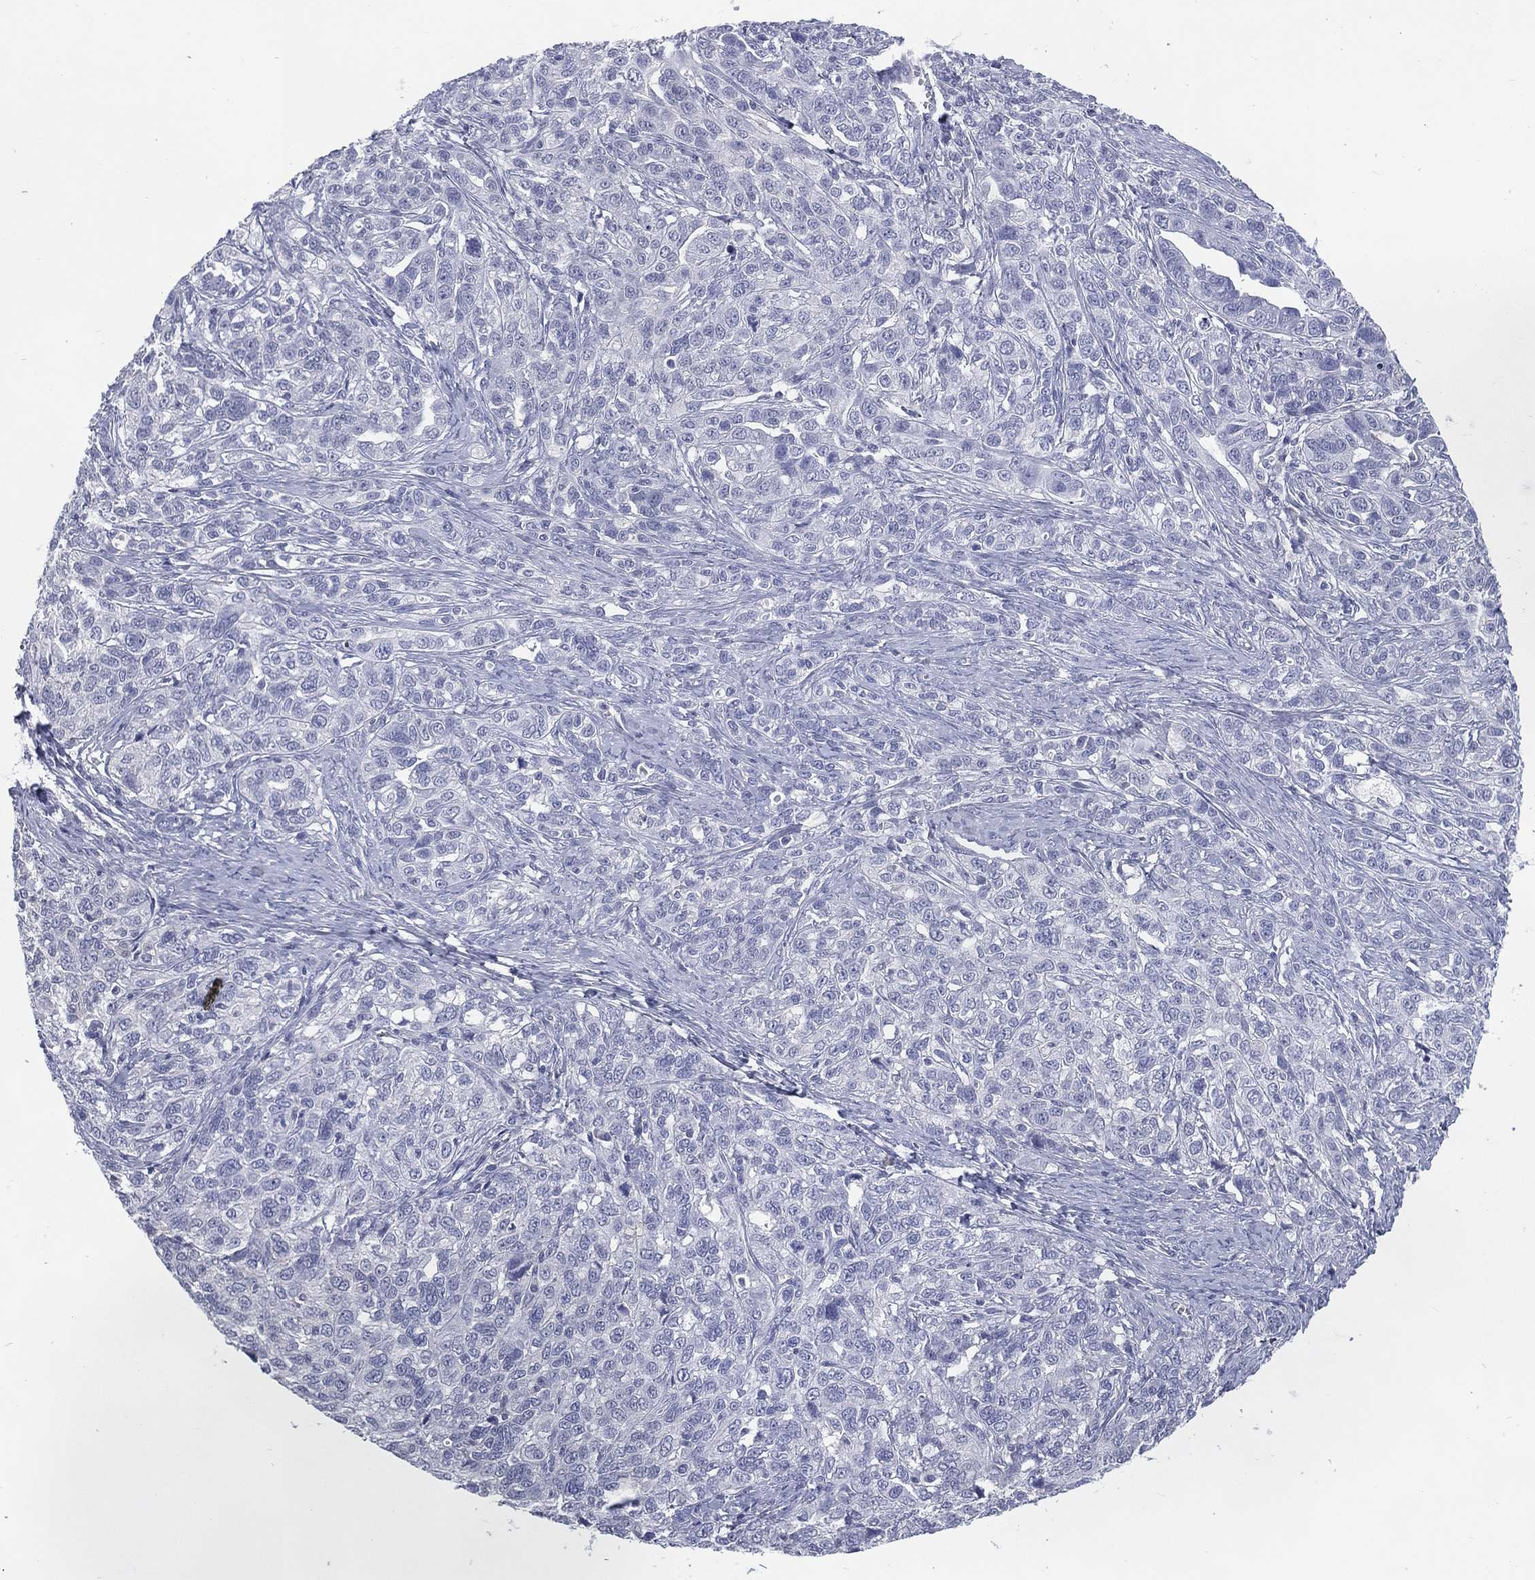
{"staining": {"intensity": "negative", "quantity": "none", "location": "none"}, "tissue": "ovarian cancer", "cell_type": "Tumor cells", "image_type": "cancer", "snomed": [{"axis": "morphology", "description": "Cystadenocarcinoma, serous, NOS"}, {"axis": "topography", "description": "Ovary"}], "caption": "Serous cystadenocarcinoma (ovarian) was stained to show a protein in brown. There is no significant staining in tumor cells.", "gene": "KRT35", "patient": {"sex": "female", "age": 71}}